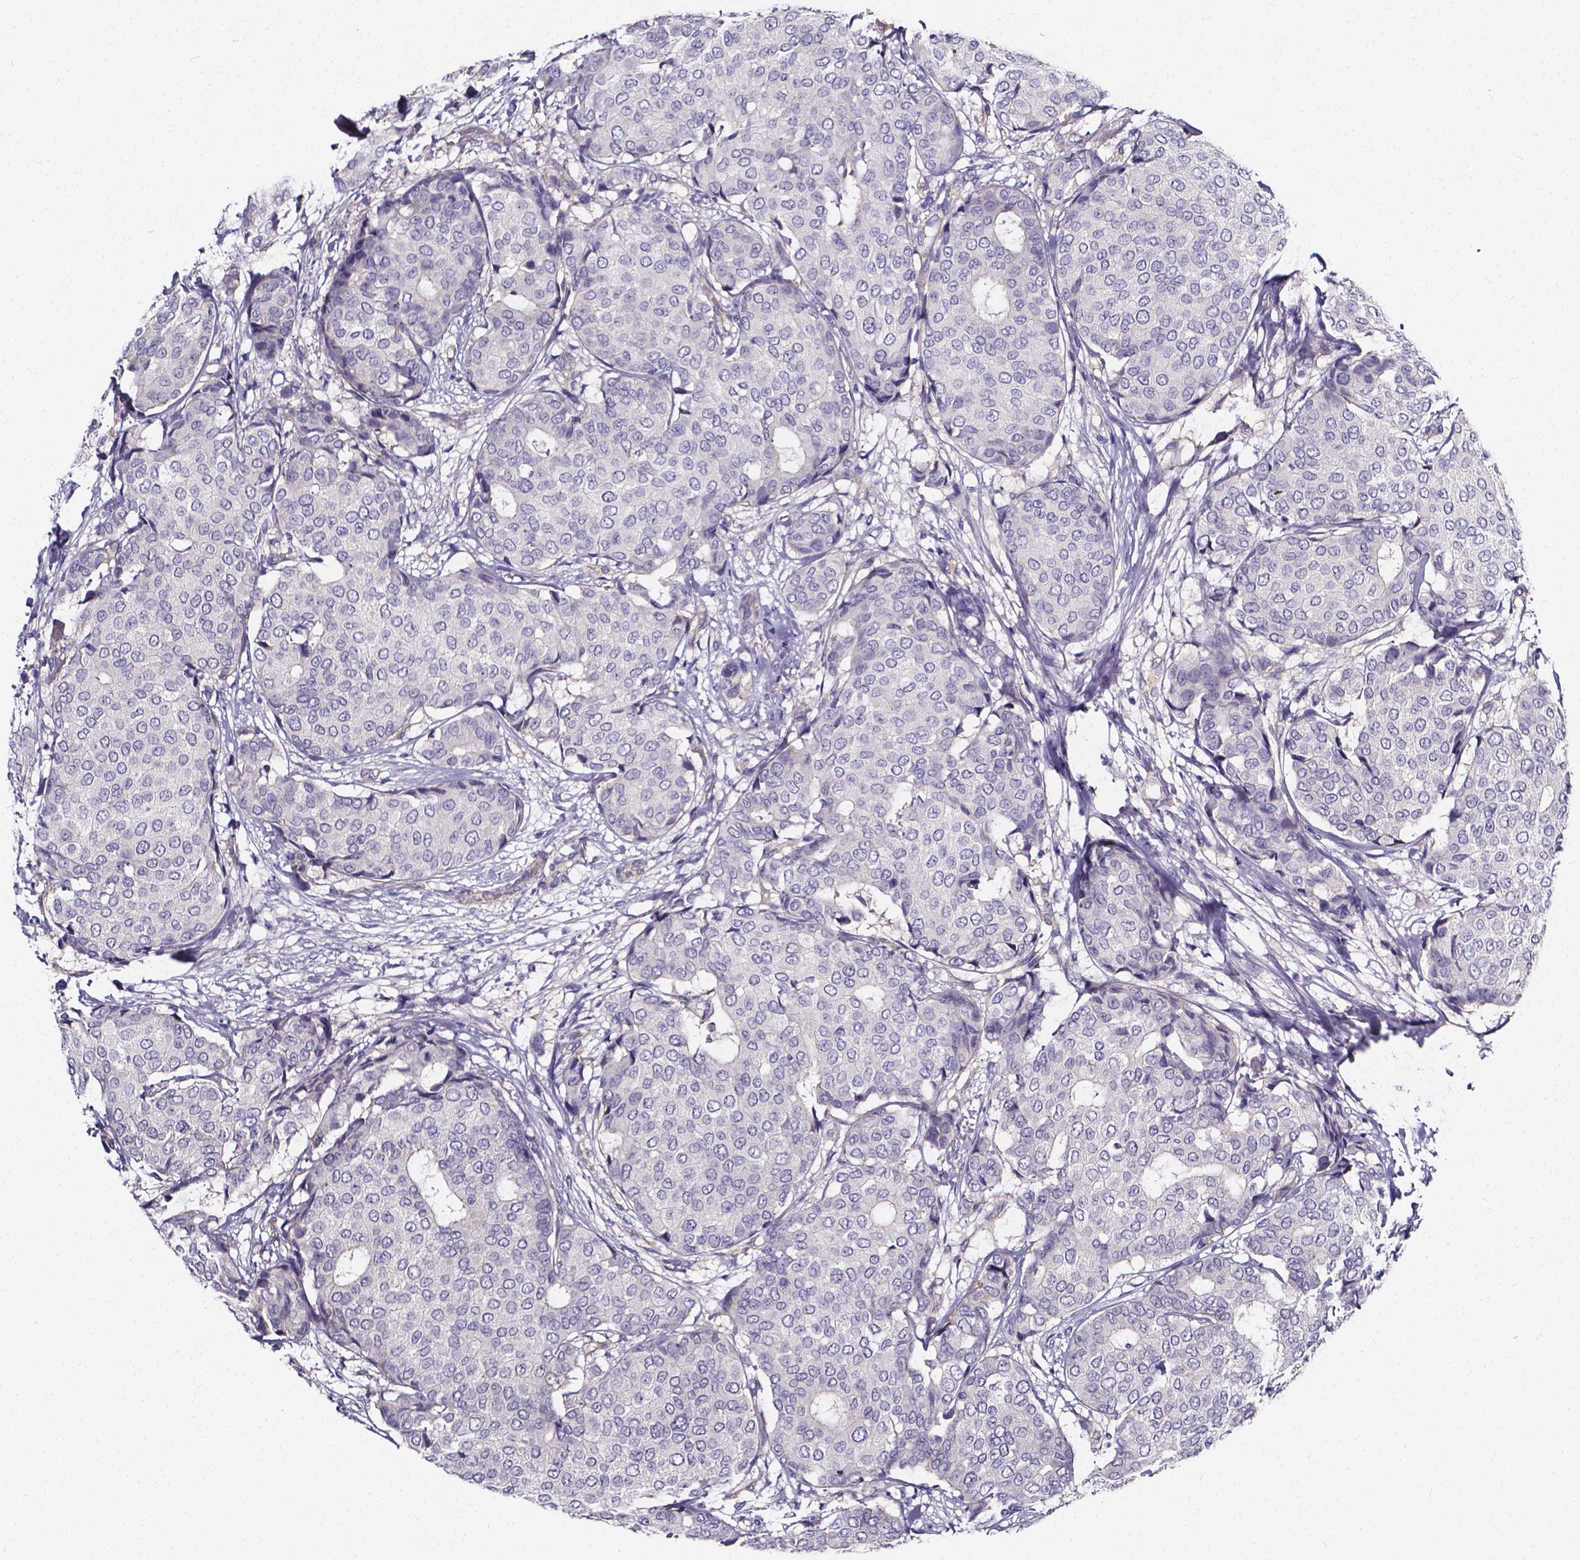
{"staining": {"intensity": "negative", "quantity": "none", "location": "none"}, "tissue": "breast cancer", "cell_type": "Tumor cells", "image_type": "cancer", "snomed": [{"axis": "morphology", "description": "Duct carcinoma"}, {"axis": "topography", "description": "Breast"}], "caption": "Tumor cells show no significant staining in breast cancer. Nuclei are stained in blue.", "gene": "CACNG8", "patient": {"sex": "female", "age": 75}}